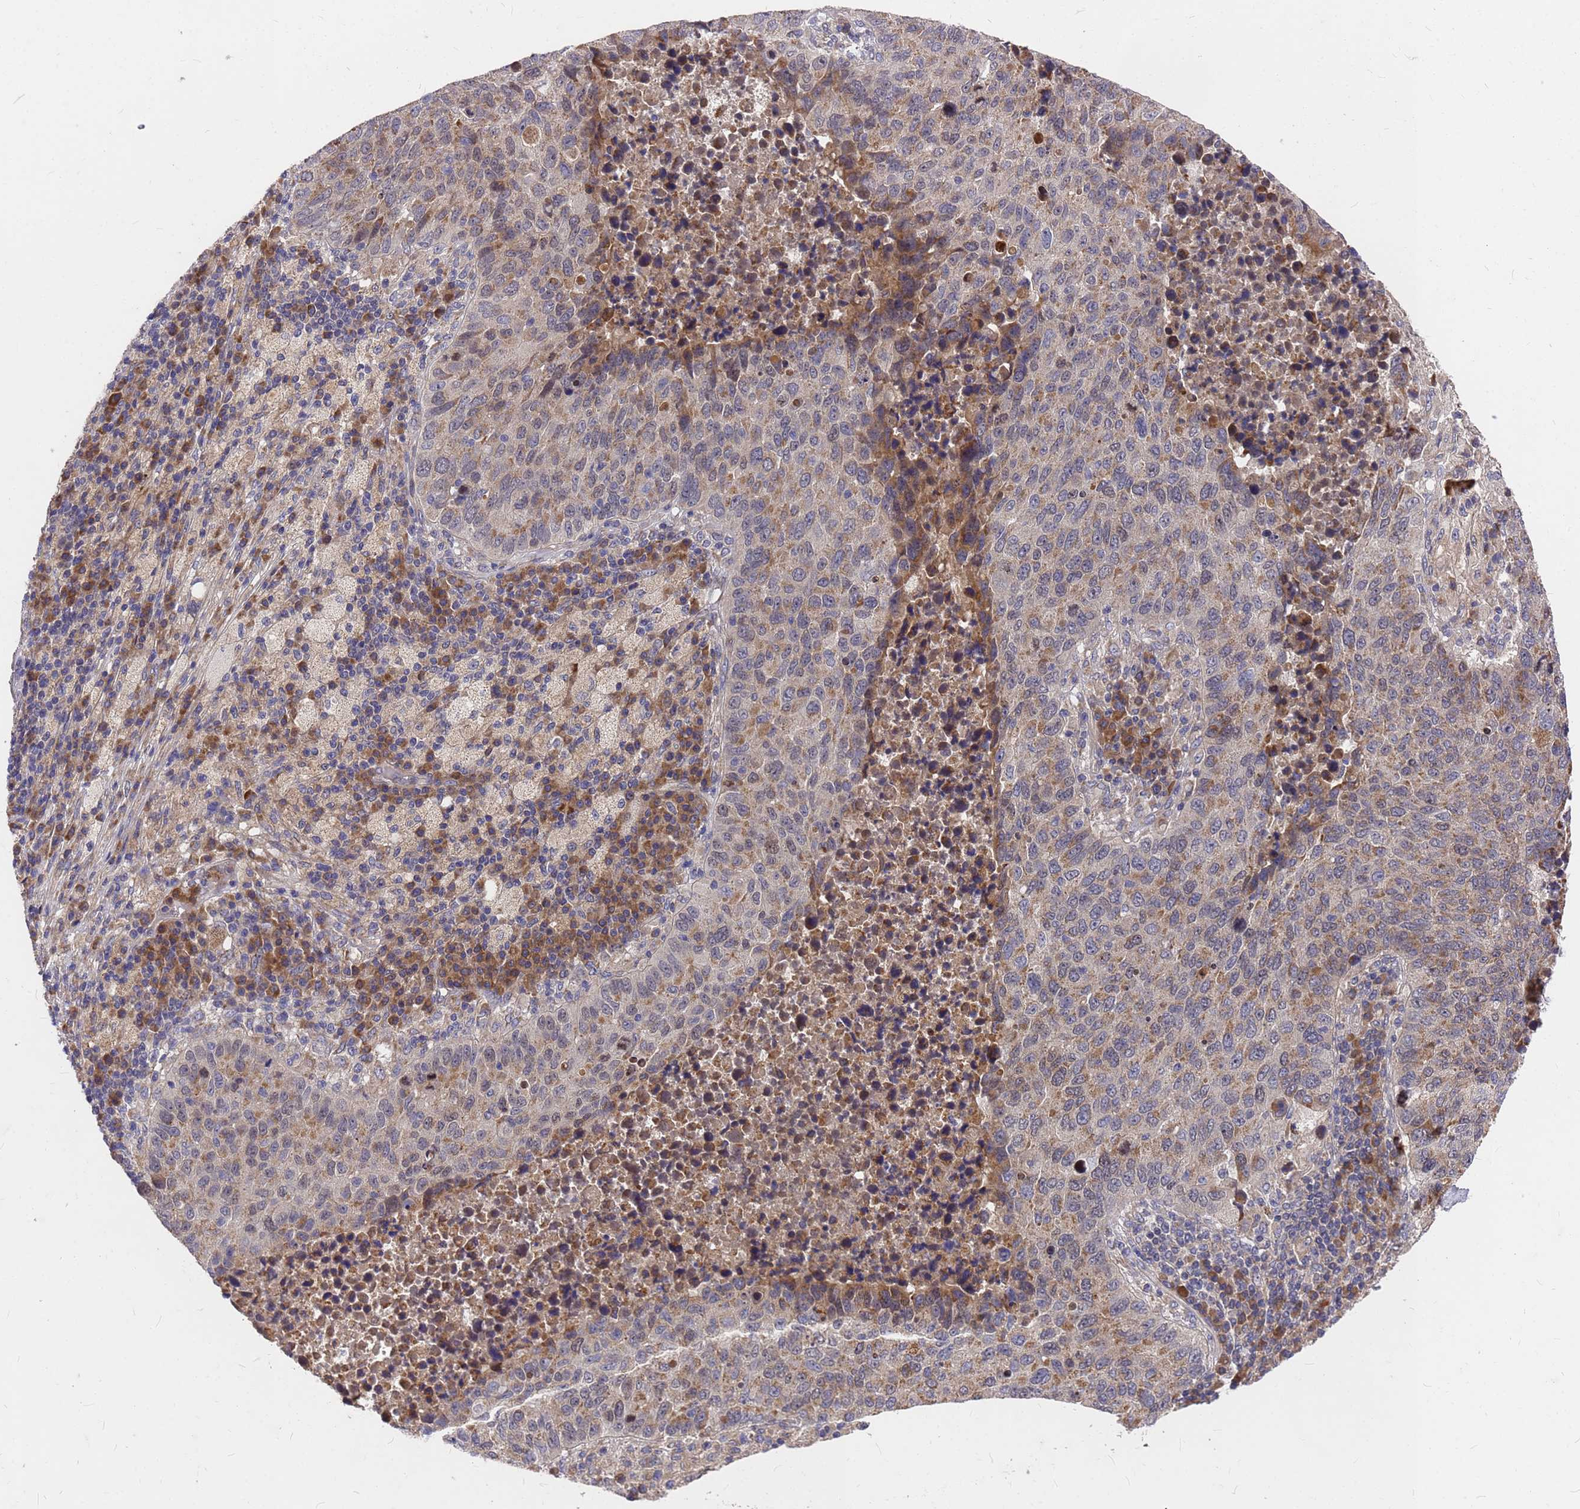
{"staining": {"intensity": "moderate", "quantity": "<25%", "location": "cytoplasmic/membranous"}, "tissue": "lung cancer", "cell_type": "Tumor cells", "image_type": "cancer", "snomed": [{"axis": "morphology", "description": "Squamous cell carcinoma, NOS"}, {"axis": "topography", "description": "Lung"}], "caption": "Immunohistochemical staining of human lung cancer (squamous cell carcinoma) exhibits moderate cytoplasmic/membranous protein expression in about <25% of tumor cells.", "gene": "ZNF717", "patient": {"sex": "male", "age": 73}}